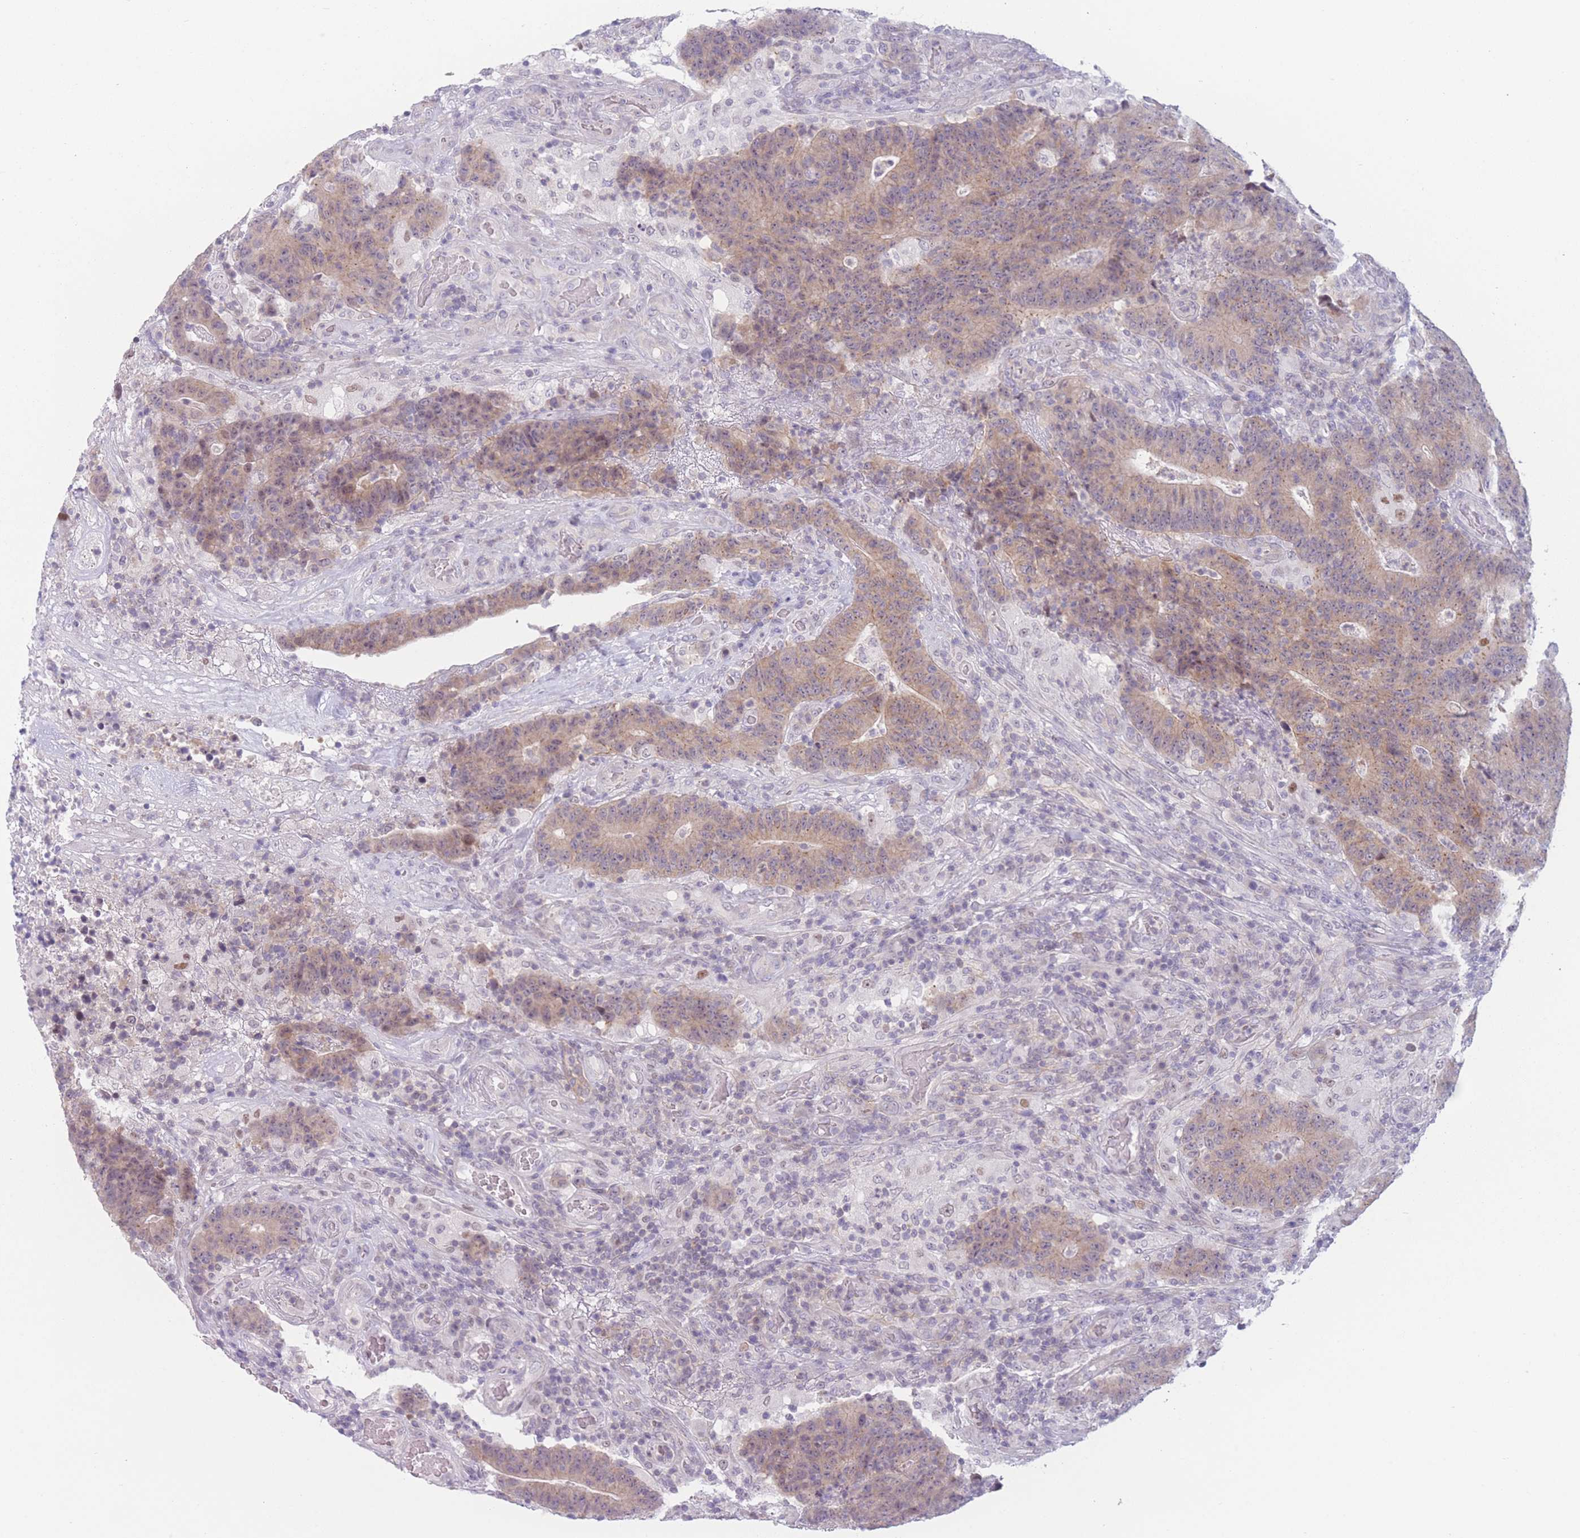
{"staining": {"intensity": "moderate", "quantity": ">75%", "location": "cytoplasmic/membranous"}, "tissue": "colorectal cancer", "cell_type": "Tumor cells", "image_type": "cancer", "snomed": [{"axis": "morphology", "description": "Normal tissue, NOS"}, {"axis": "morphology", "description": "Adenocarcinoma, NOS"}, {"axis": "topography", "description": "Colon"}], "caption": "Brown immunohistochemical staining in colorectal adenocarcinoma shows moderate cytoplasmic/membranous expression in about >75% of tumor cells.", "gene": "ZNF439", "patient": {"sex": "female", "age": 75}}